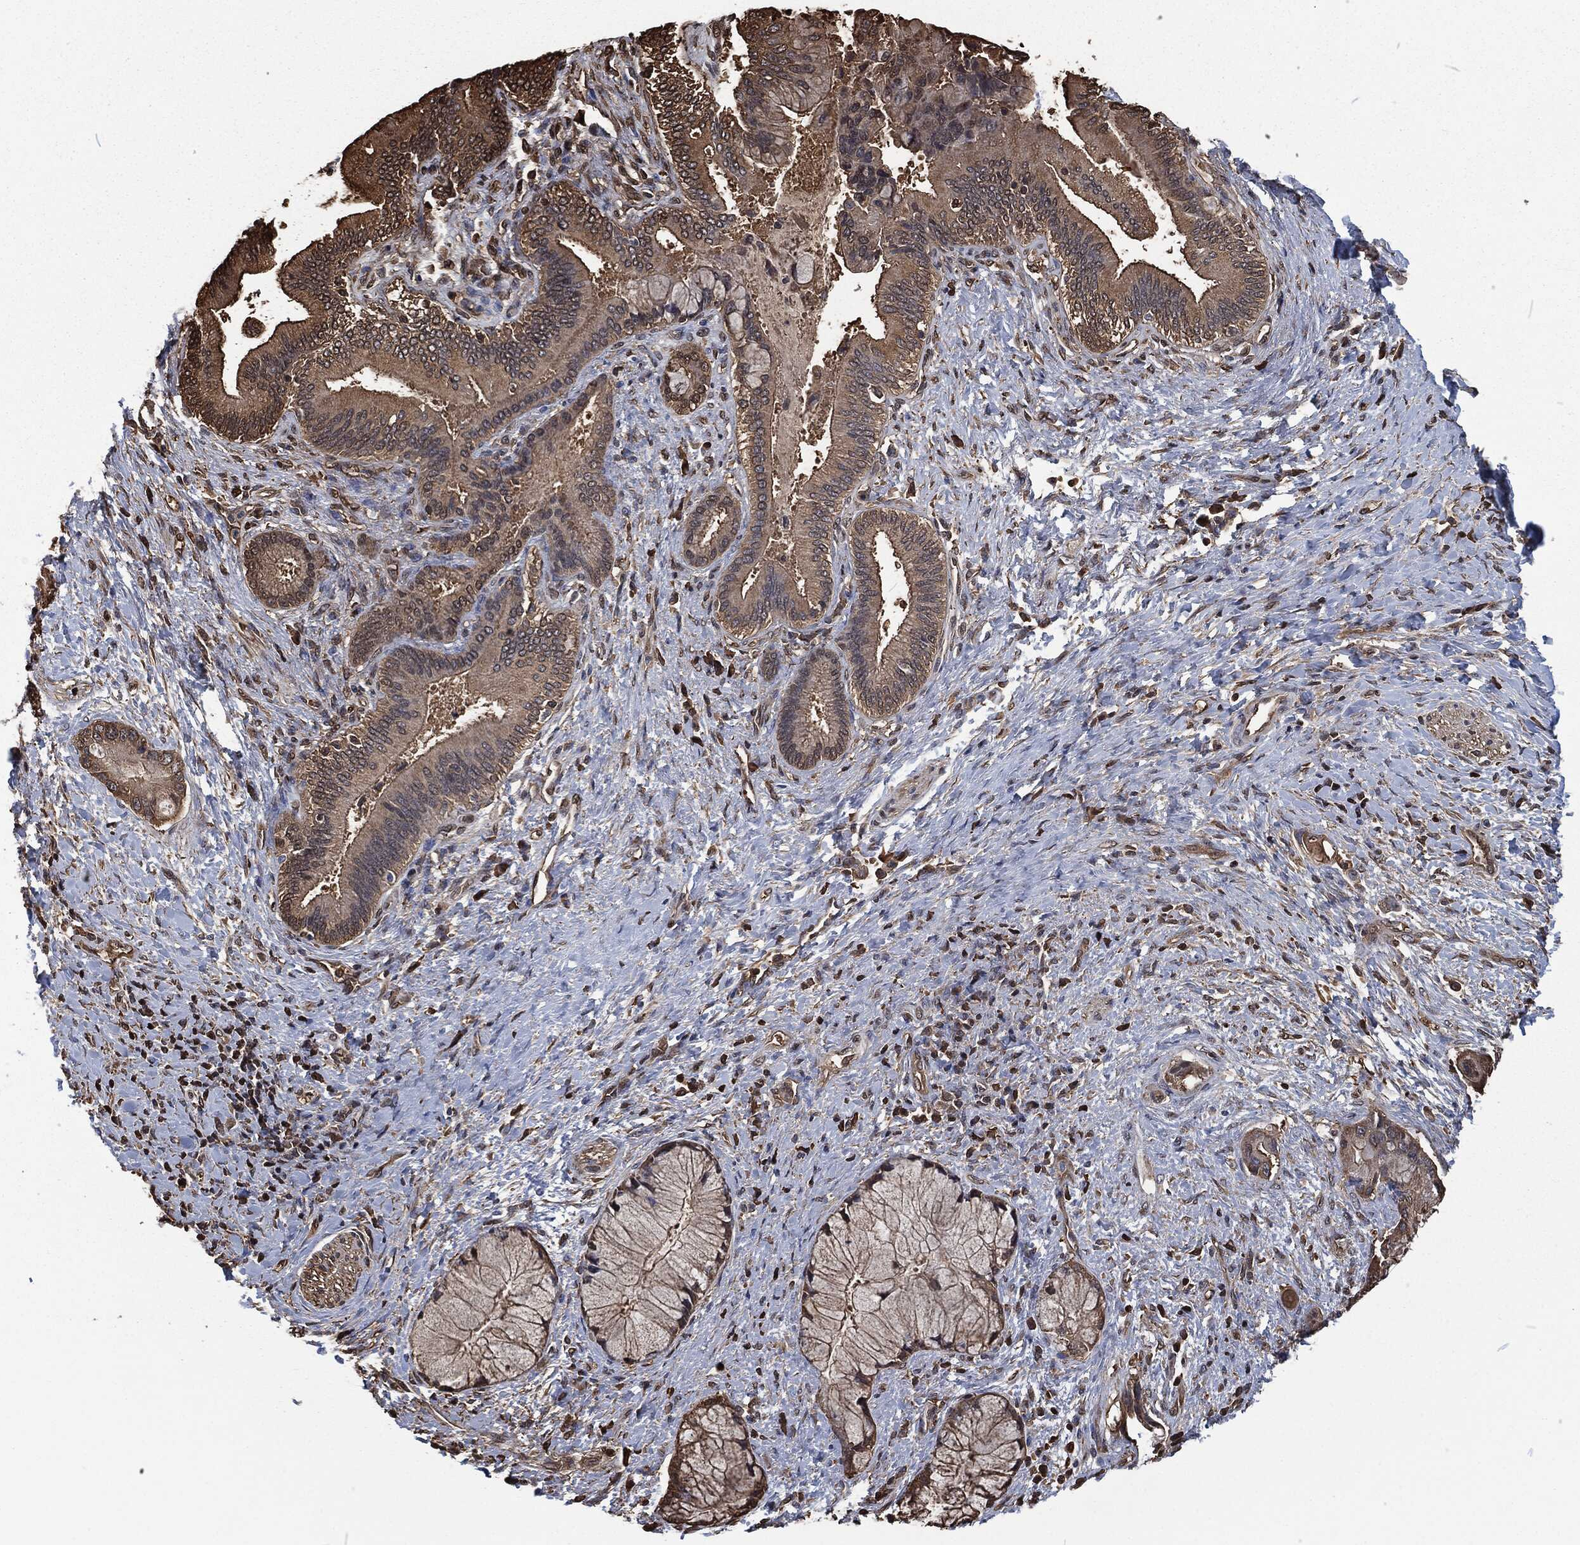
{"staining": {"intensity": "moderate", "quantity": "25%-75%", "location": "cytoplasmic/membranous"}, "tissue": "liver cancer", "cell_type": "Tumor cells", "image_type": "cancer", "snomed": [{"axis": "morphology", "description": "Normal tissue, NOS"}, {"axis": "morphology", "description": "Cholangiocarcinoma"}, {"axis": "topography", "description": "Liver"}, {"axis": "topography", "description": "Peripheral nerve tissue"}], "caption": "Protein analysis of liver cholangiocarcinoma tissue displays moderate cytoplasmic/membranous staining in approximately 25%-75% of tumor cells.", "gene": "PRDX4", "patient": {"sex": "male", "age": 50}}